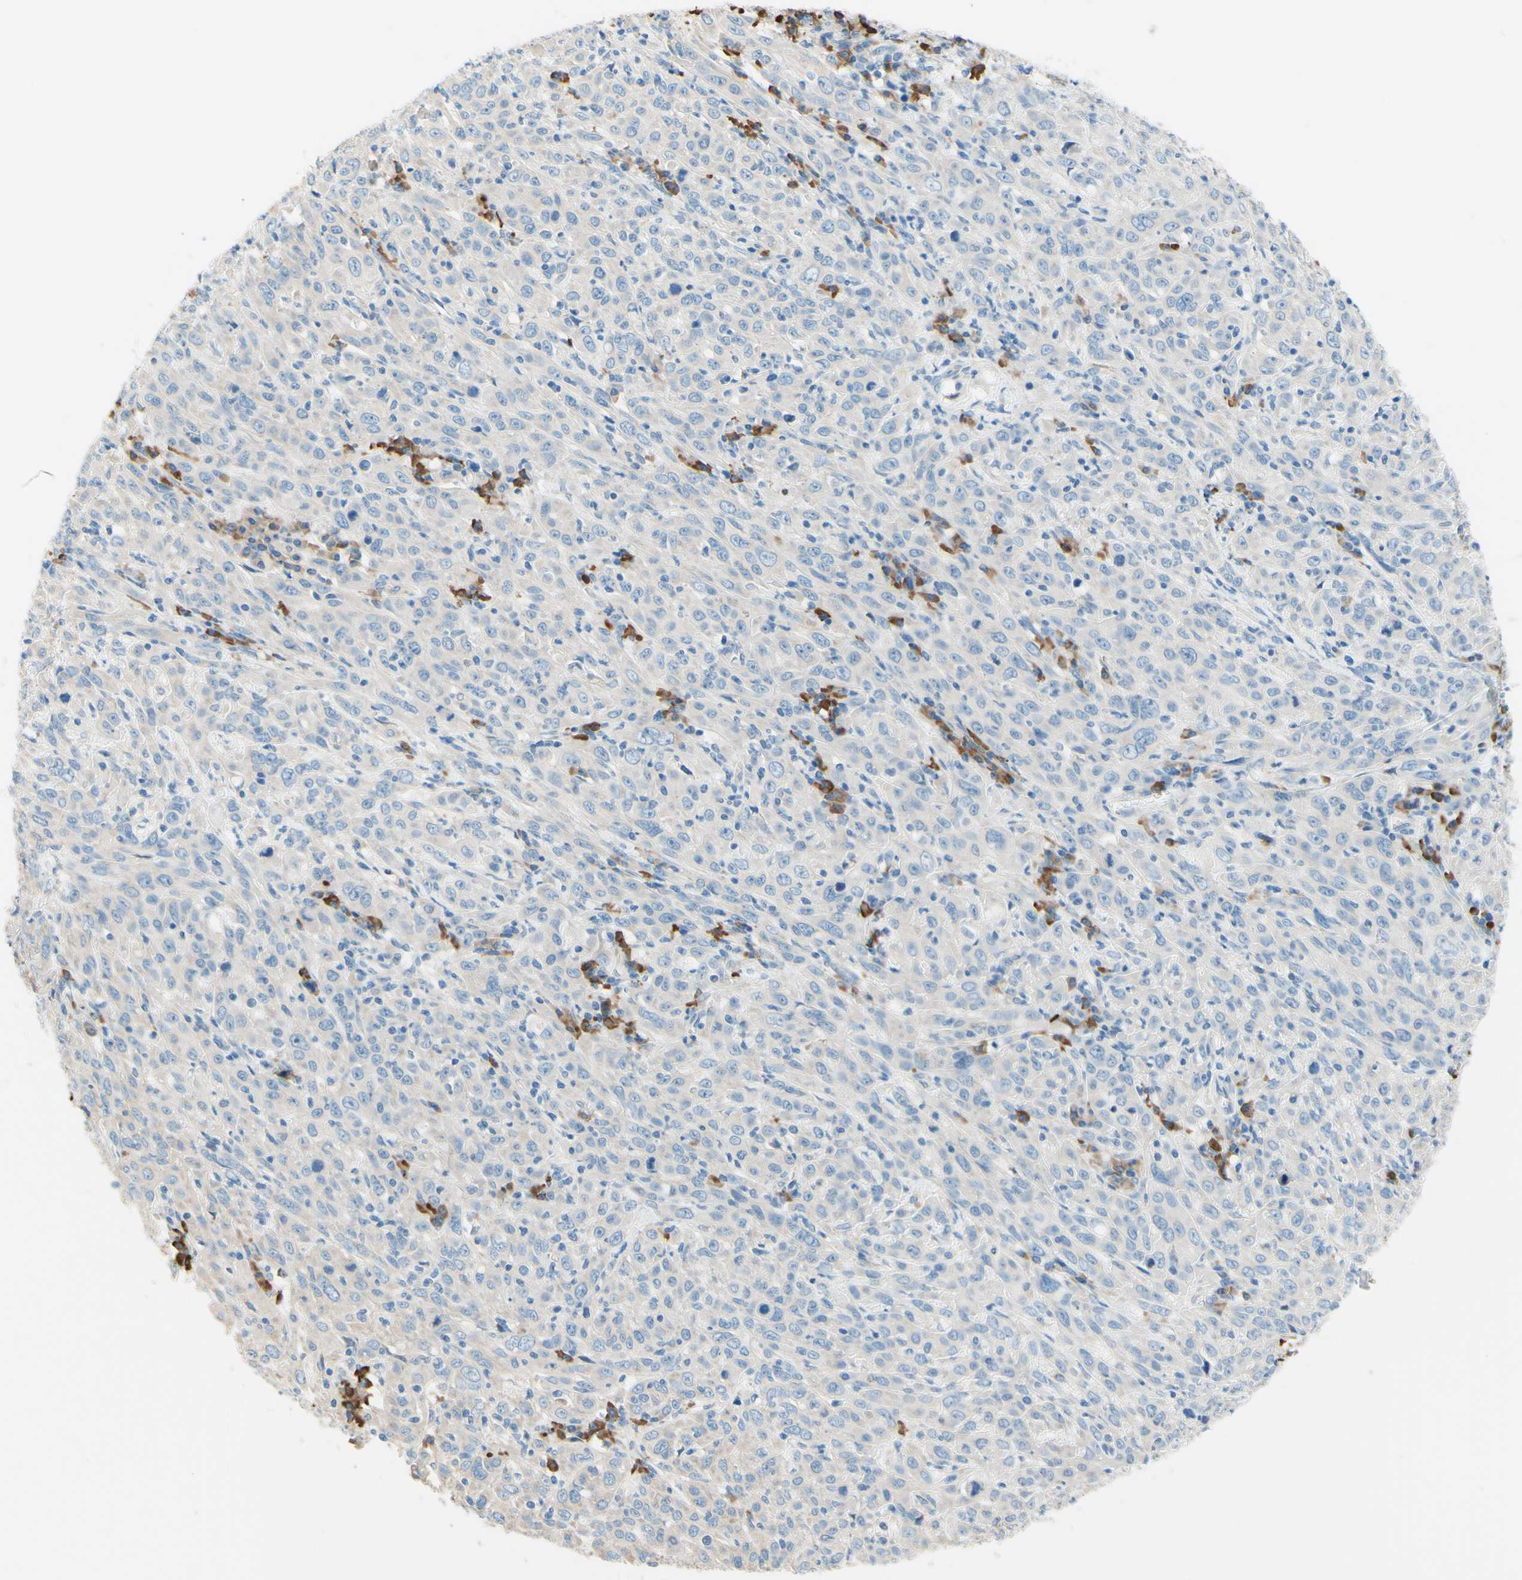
{"staining": {"intensity": "negative", "quantity": "none", "location": "none"}, "tissue": "cervical cancer", "cell_type": "Tumor cells", "image_type": "cancer", "snomed": [{"axis": "morphology", "description": "Squamous cell carcinoma, NOS"}, {"axis": "topography", "description": "Cervix"}], "caption": "High magnification brightfield microscopy of cervical cancer stained with DAB (3,3'-diaminobenzidine) (brown) and counterstained with hematoxylin (blue): tumor cells show no significant positivity.", "gene": "PASD1", "patient": {"sex": "female", "age": 46}}